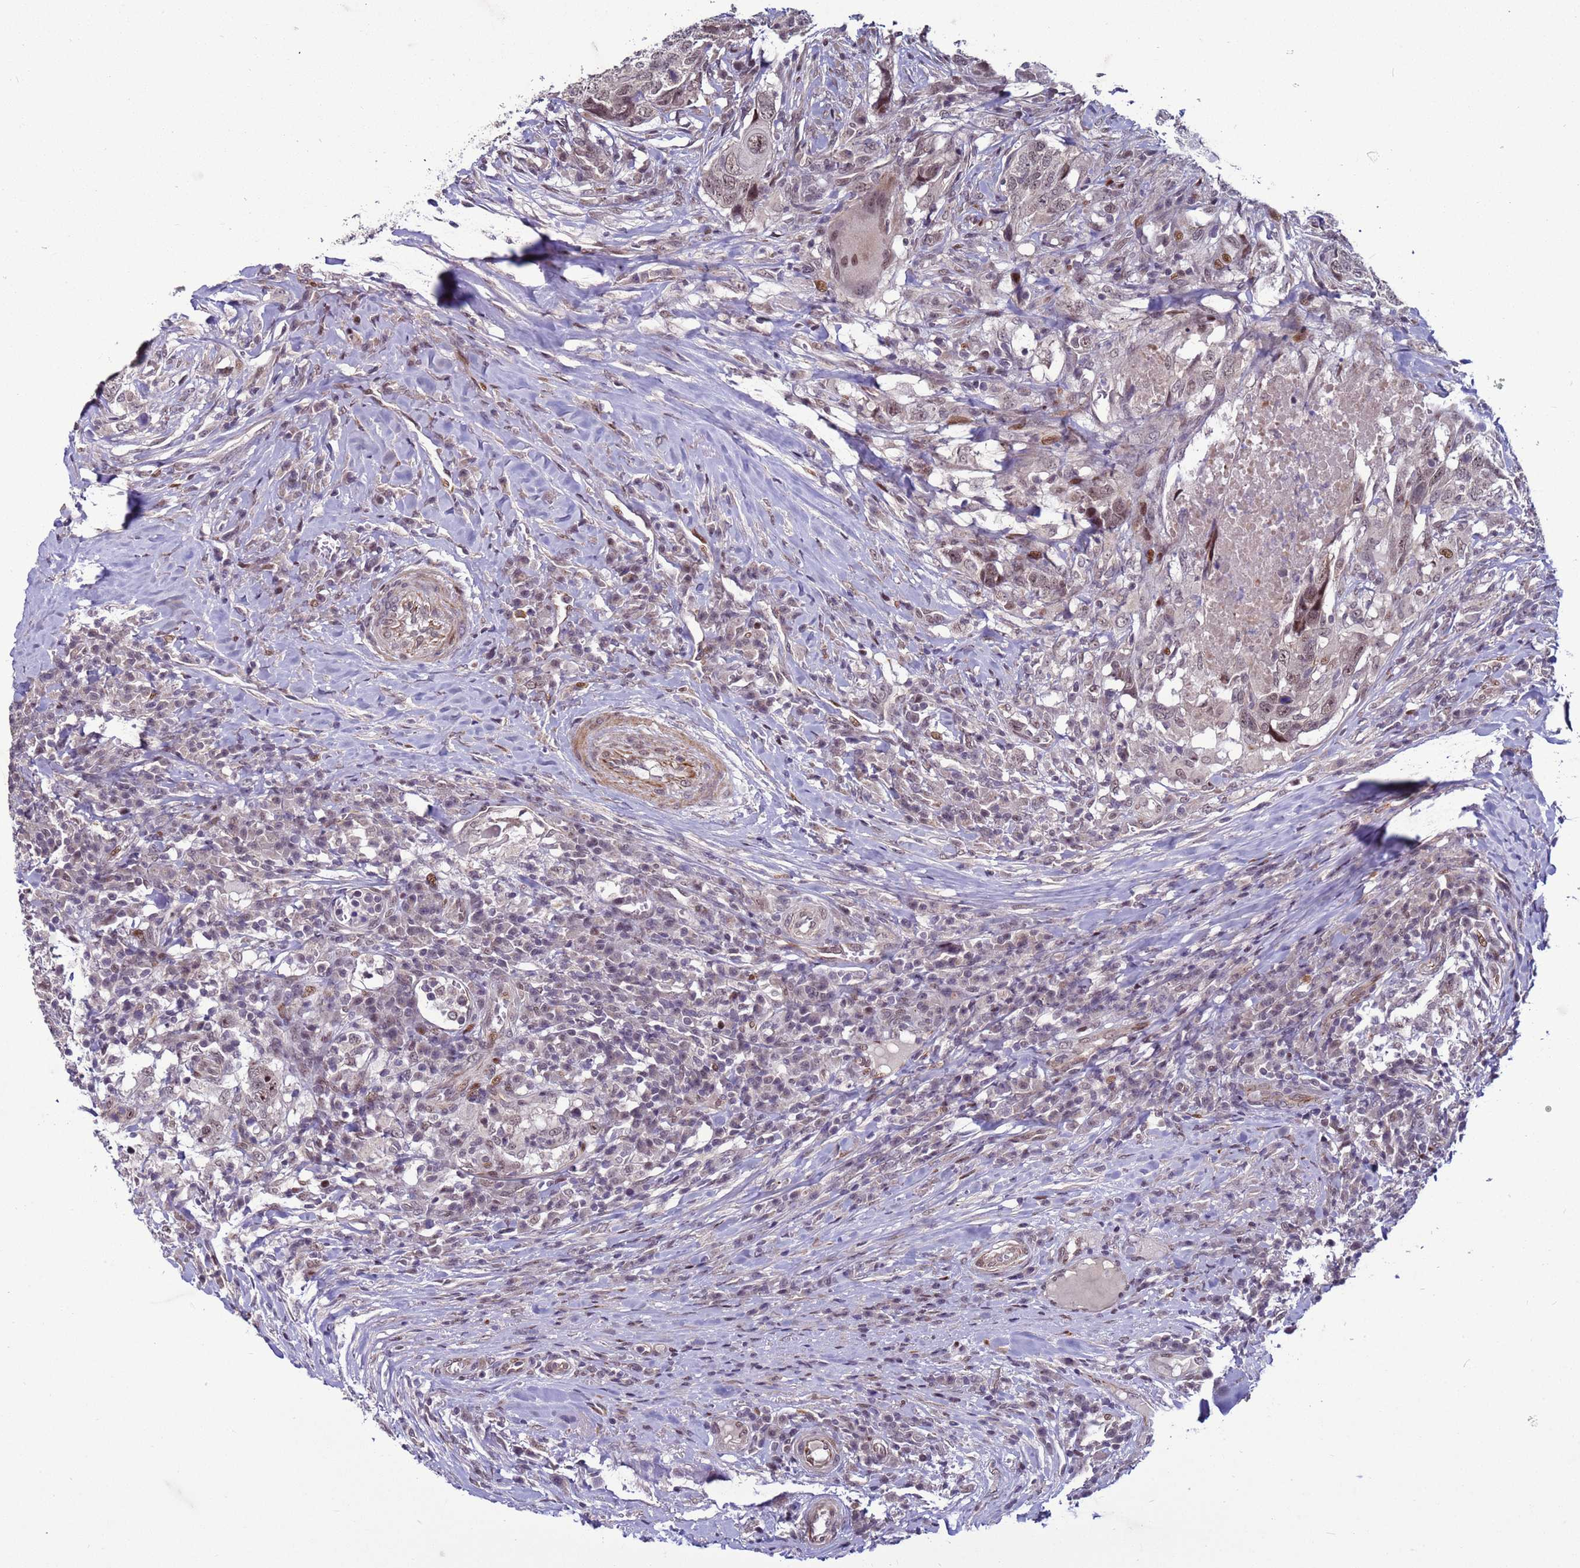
{"staining": {"intensity": "moderate", "quantity": ">75%", "location": "nuclear"}, "tissue": "head and neck cancer", "cell_type": "Tumor cells", "image_type": "cancer", "snomed": [{"axis": "morphology", "description": "Squamous cell carcinoma, NOS"}, {"axis": "topography", "description": "Head-Neck"}], "caption": "Moderate nuclear protein positivity is identified in about >75% of tumor cells in head and neck cancer.", "gene": "SHC3", "patient": {"sex": "male", "age": 66}}